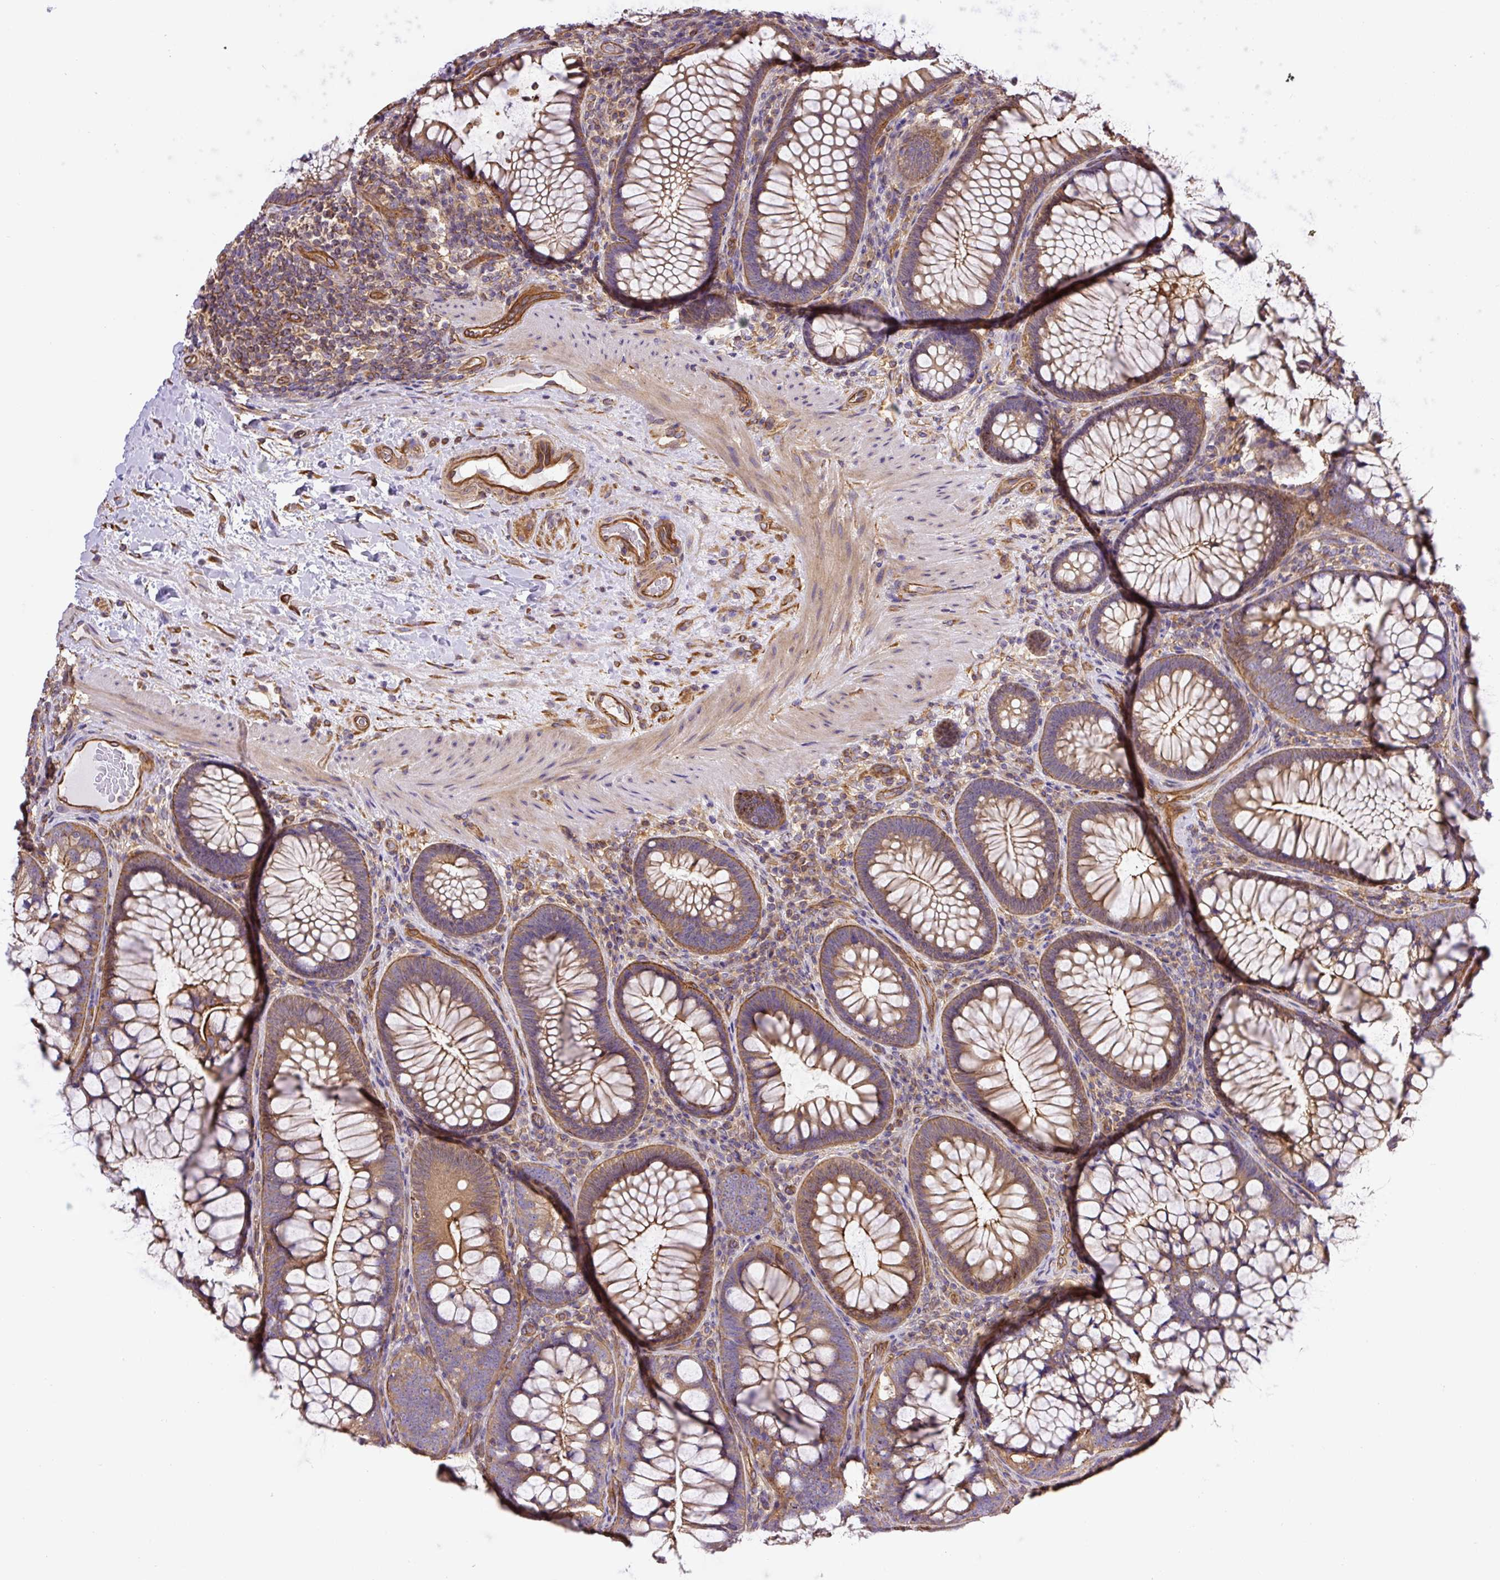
{"staining": {"intensity": "strong", "quantity": ">75%", "location": "cytoplasmic/membranous"}, "tissue": "colon", "cell_type": "Endothelial cells", "image_type": "normal", "snomed": [{"axis": "morphology", "description": "Normal tissue, NOS"}, {"axis": "morphology", "description": "Adenoma, NOS"}, {"axis": "topography", "description": "Soft tissue"}, {"axis": "topography", "description": "Colon"}], "caption": "DAB (3,3'-diaminobenzidine) immunohistochemical staining of benign human colon exhibits strong cytoplasmic/membranous protein expression in approximately >75% of endothelial cells.", "gene": "DCTN1", "patient": {"sex": "male", "age": 47}}